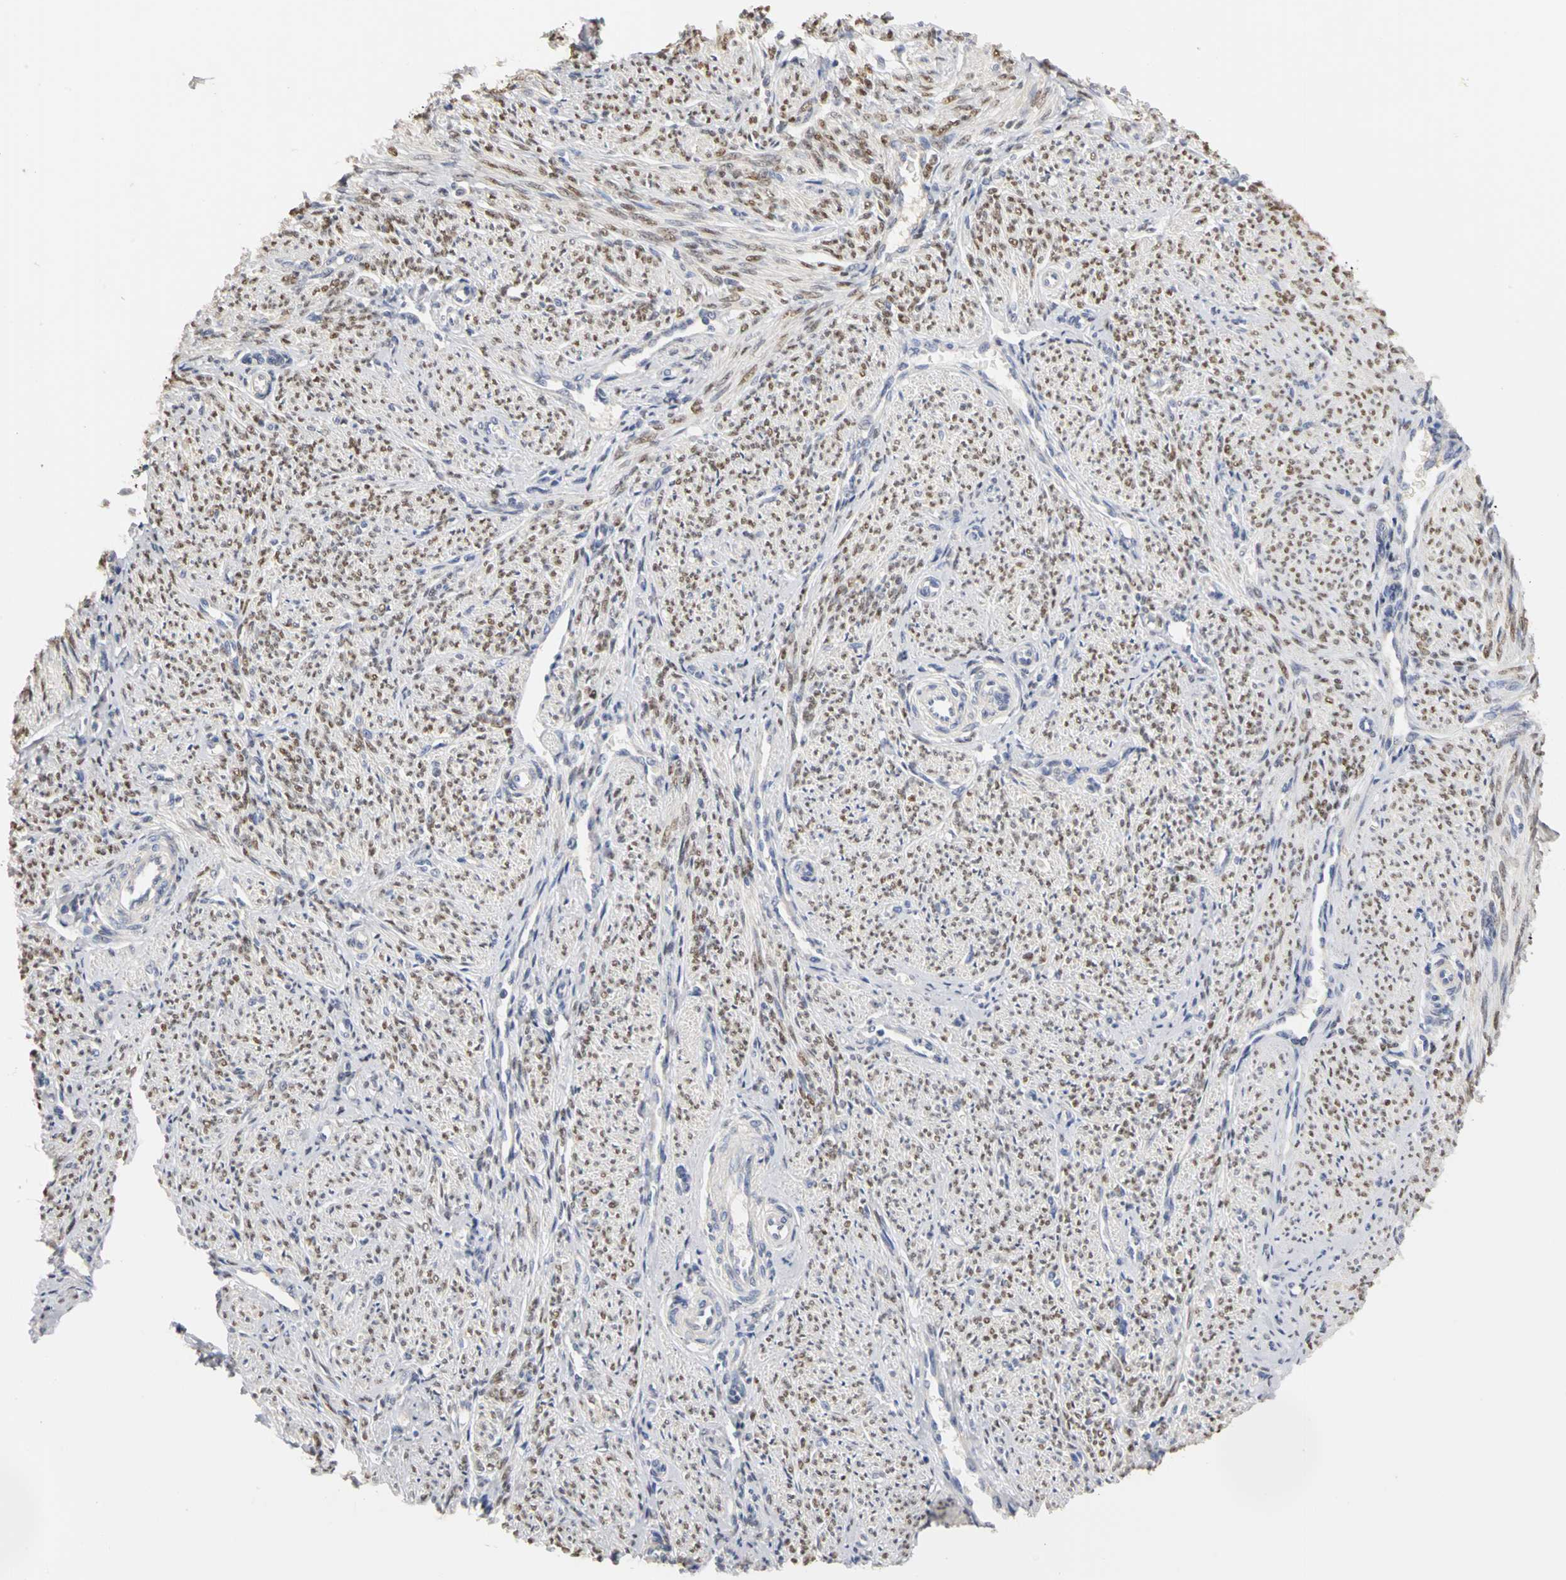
{"staining": {"intensity": "moderate", "quantity": ">75%", "location": "cytoplasmic/membranous,nuclear"}, "tissue": "smooth muscle", "cell_type": "Smooth muscle cells", "image_type": "normal", "snomed": [{"axis": "morphology", "description": "Normal tissue, NOS"}, {"axis": "topography", "description": "Smooth muscle"}], "caption": "Smooth muscle stained for a protein (brown) exhibits moderate cytoplasmic/membranous,nuclear positive positivity in approximately >75% of smooth muscle cells.", "gene": "PGR", "patient": {"sex": "female", "age": 65}}